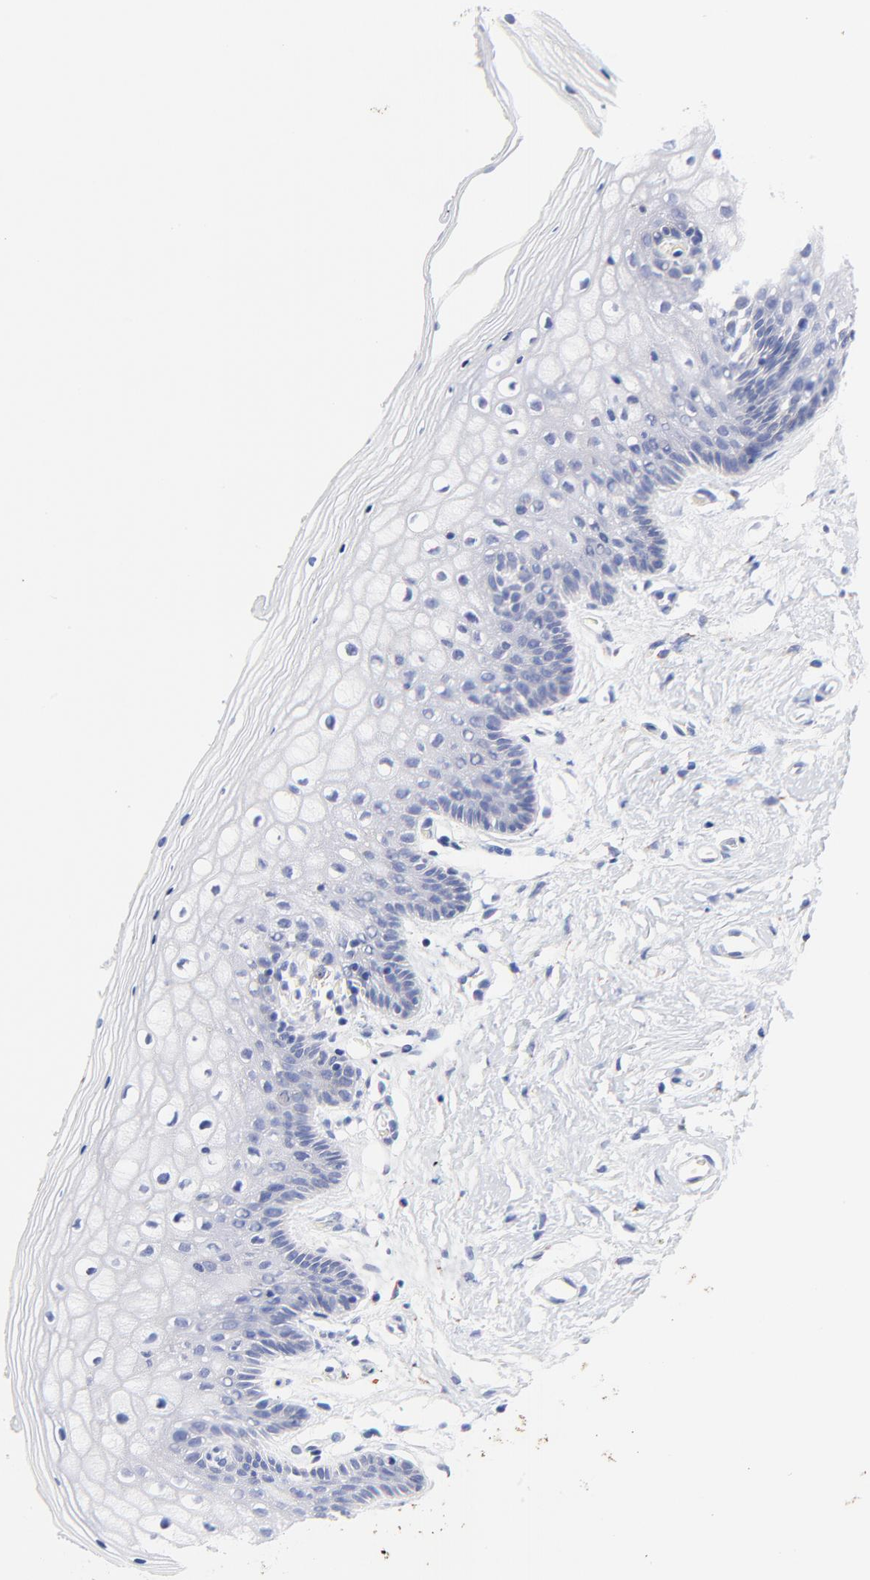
{"staining": {"intensity": "negative", "quantity": "none", "location": "none"}, "tissue": "vagina", "cell_type": "Squamous epithelial cells", "image_type": "normal", "snomed": [{"axis": "morphology", "description": "Normal tissue, NOS"}, {"axis": "topography", "description": "Vagina"}], "caption": "A micrograph of human vagina is negative for staining in squamous epithelial cells.", "gene": "FBXO10", "patient": {"sex": "female", "age": 46}}